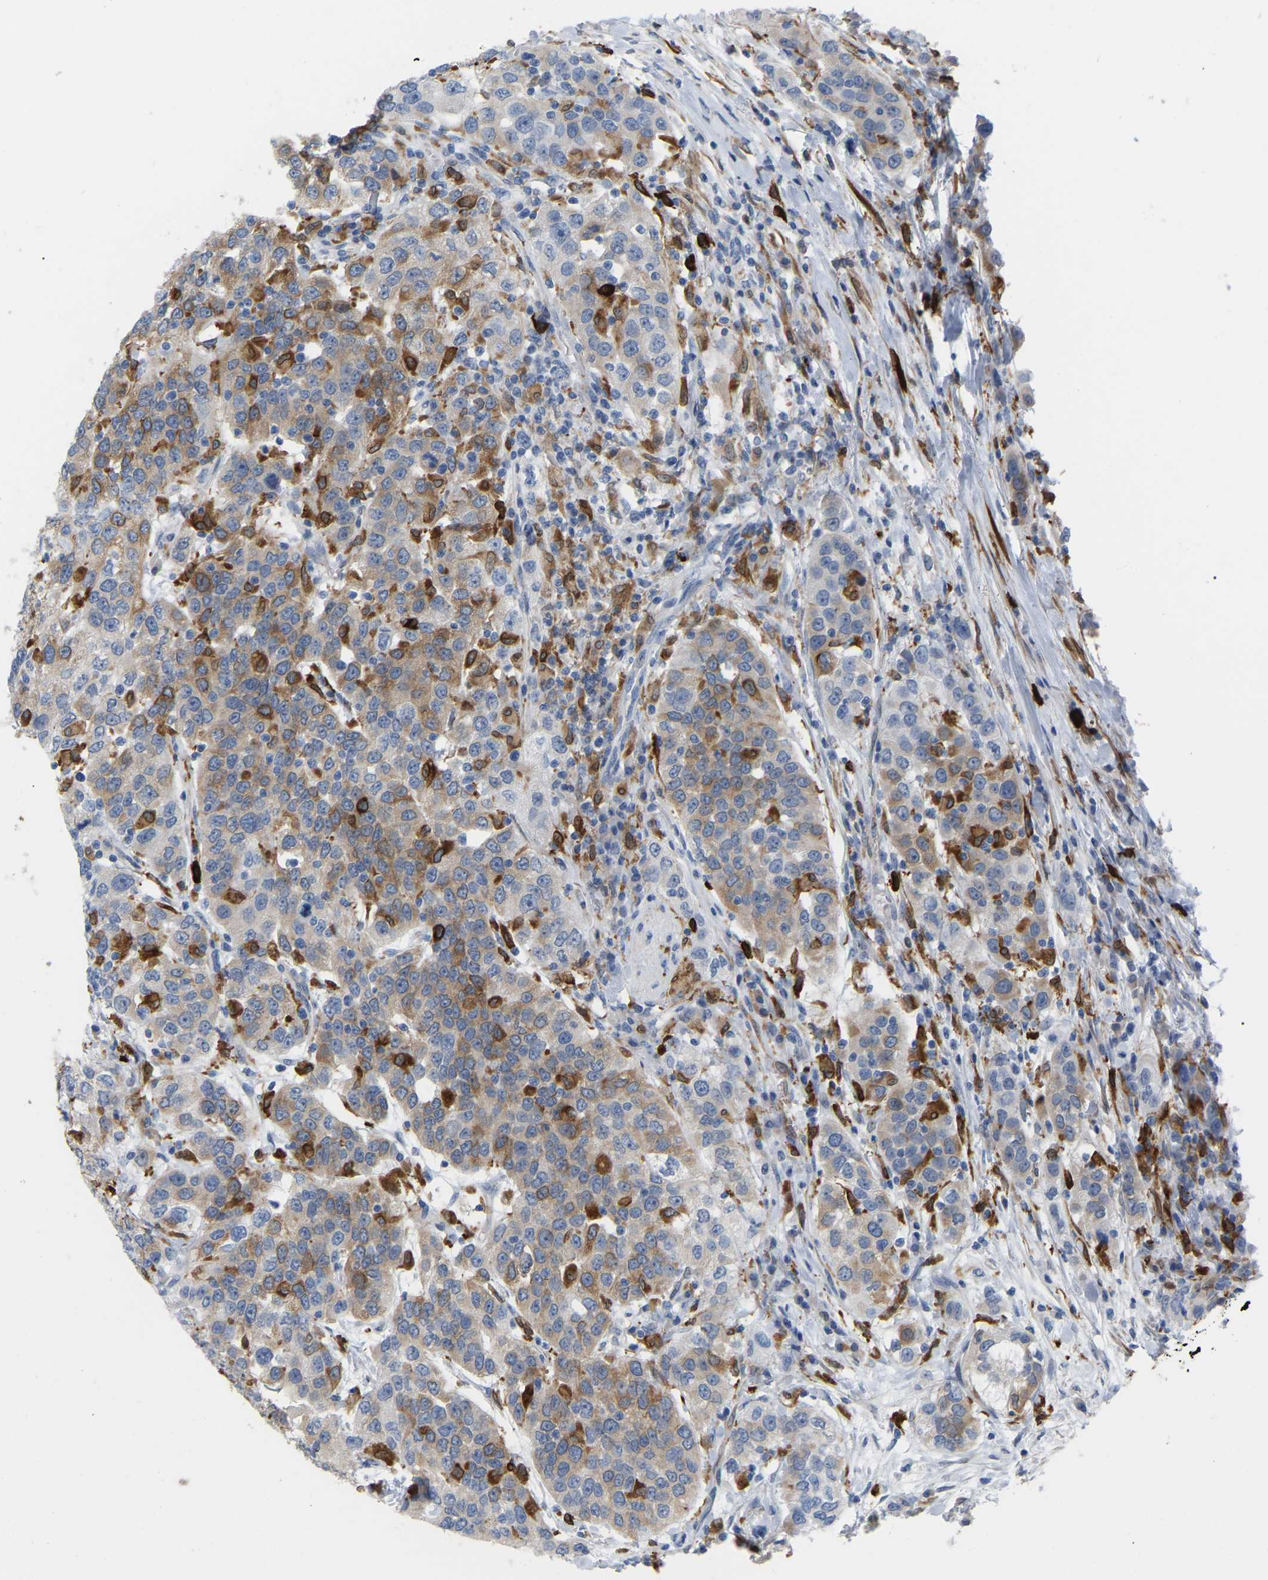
{"staining": {"intensity": "moderate", "quantity": ">75%", "location": "cytoplasmic/membranous"}, "tissue": "urothelial cancer", "cell_type": "Tumor cells", "image_type": "cancer", "snomed": [{"axis": "morphology", "description": "Urothelial carcinoma, High grade"}, {"axis": "topography", "description": "Urinary bladder"}], "caption": "High-grade urothelial carcinoma stained with a protein marker demonstrates moderate staining in tumor cells.", "gene": "PTGS1", "patient": {"sex": "female", "age": 80}}